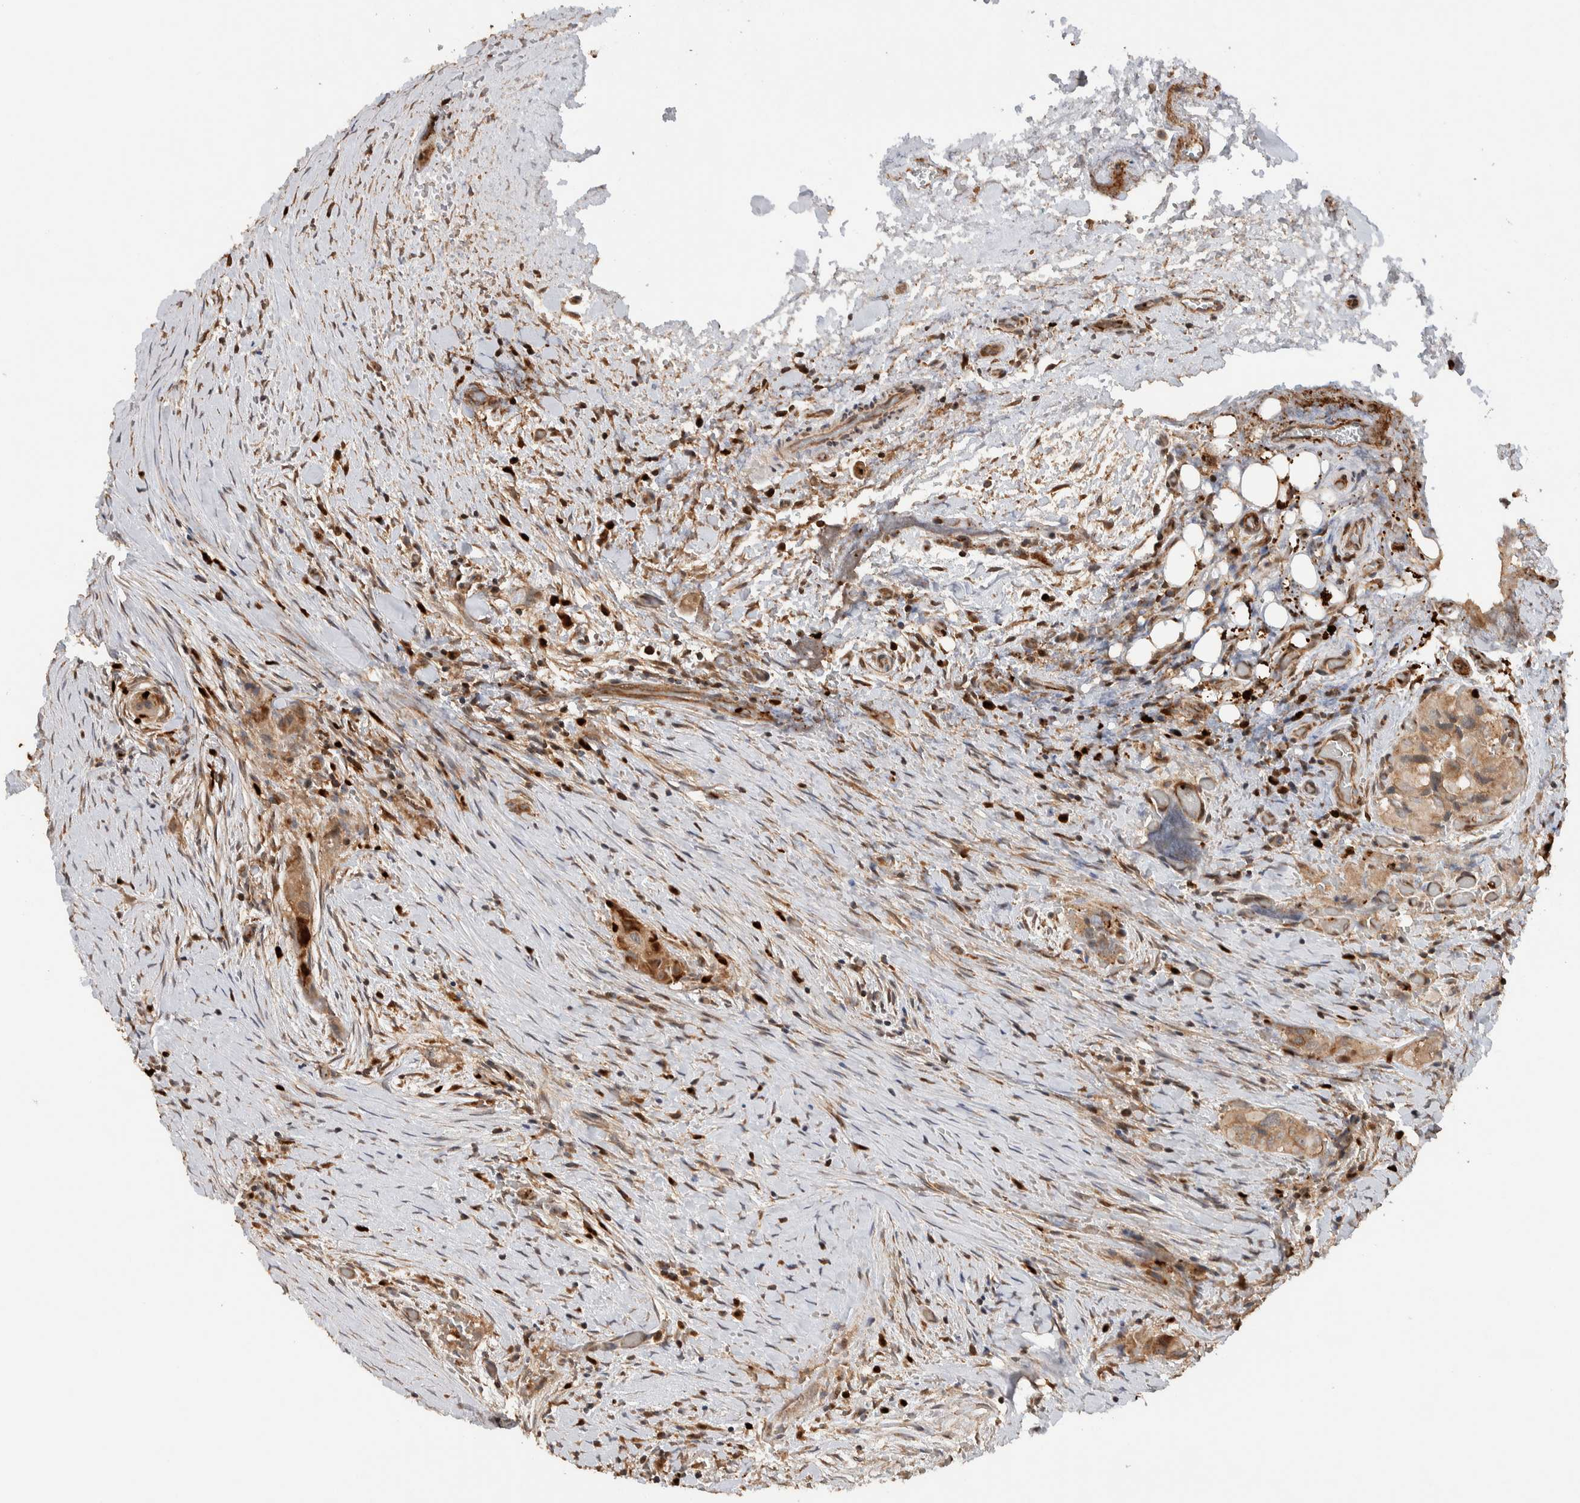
{"staining": {"intensity": "weak", "quantity": ">75%", "location": "cytoplasmic/membranous"}, "tissue": "thyroid cancer", "cell_type": "Tumor cells", "image_type": "cancer", "snomed": [{"axis": "morphology", "description": "Papillary adenocarcinoma, NOS"}, {"axis": "topography", "description": "Thyroid gland"}], "caption": "Thyroid cancer stained with a protein marker exhibits weak staining in tumor cells.", "gene": "VPS53", "patient": {"sex": "female", "age": 59}}